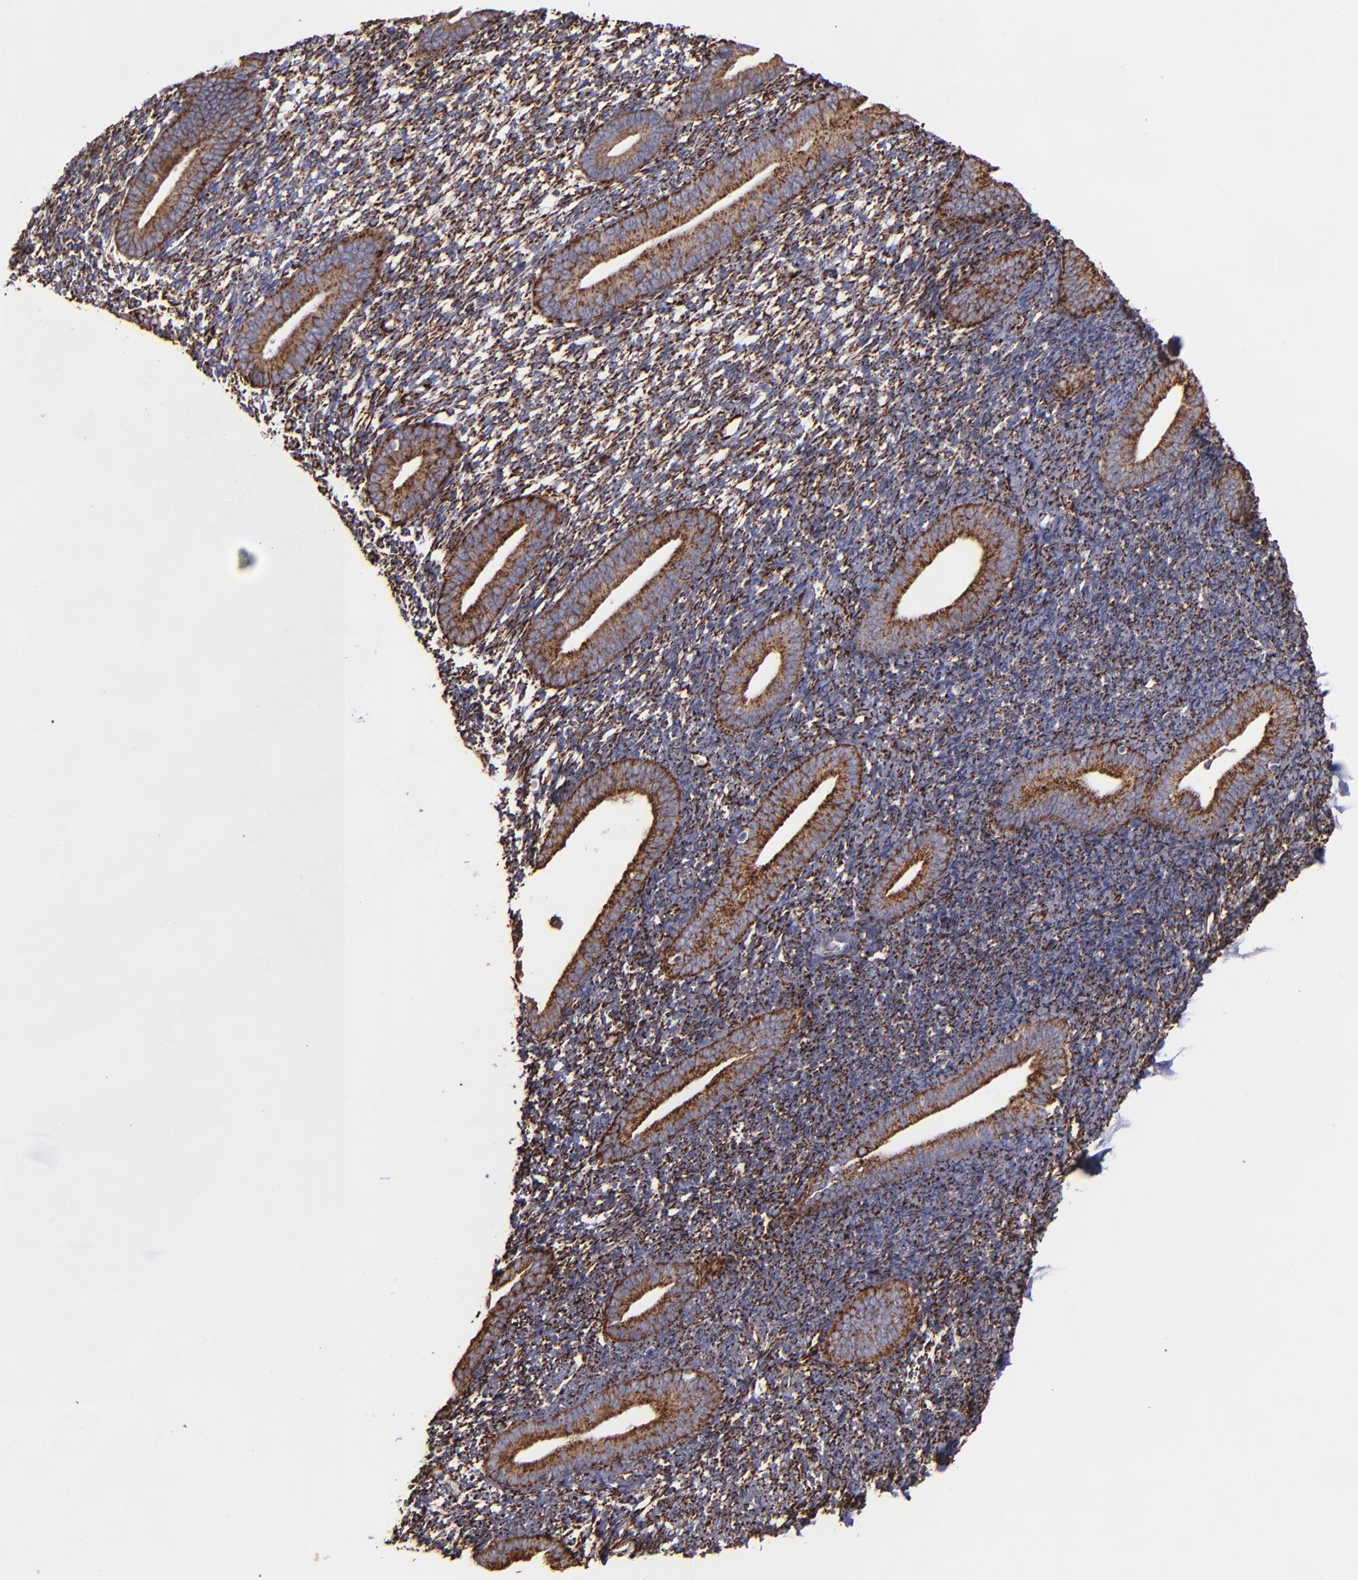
{"staining": {"intensity": "moderate", "quantity": ">75%", "location": "cytoplasmic/membranous"}, "tissue": "endometrium", "cell_type": "Cells in endometrial stroma", "image_type": "normal", "snomed": [{"axis": "morphology", "description": "Normal tissue, NOS"}, {"axis": "topography", "description": "Smooth muscle"}, {"axis": "topography", "description": "Endometrium"}], "caption": "Moderate cytoplasmic/membranous staining is seen in approximately >75% of cells in endometrial stroma in normal endometrium. (DAB IHC, brown staining for protein, blue staining for nuclei).", "gene": "MAOB", "patient": {"sex": "female", "age": 57}}